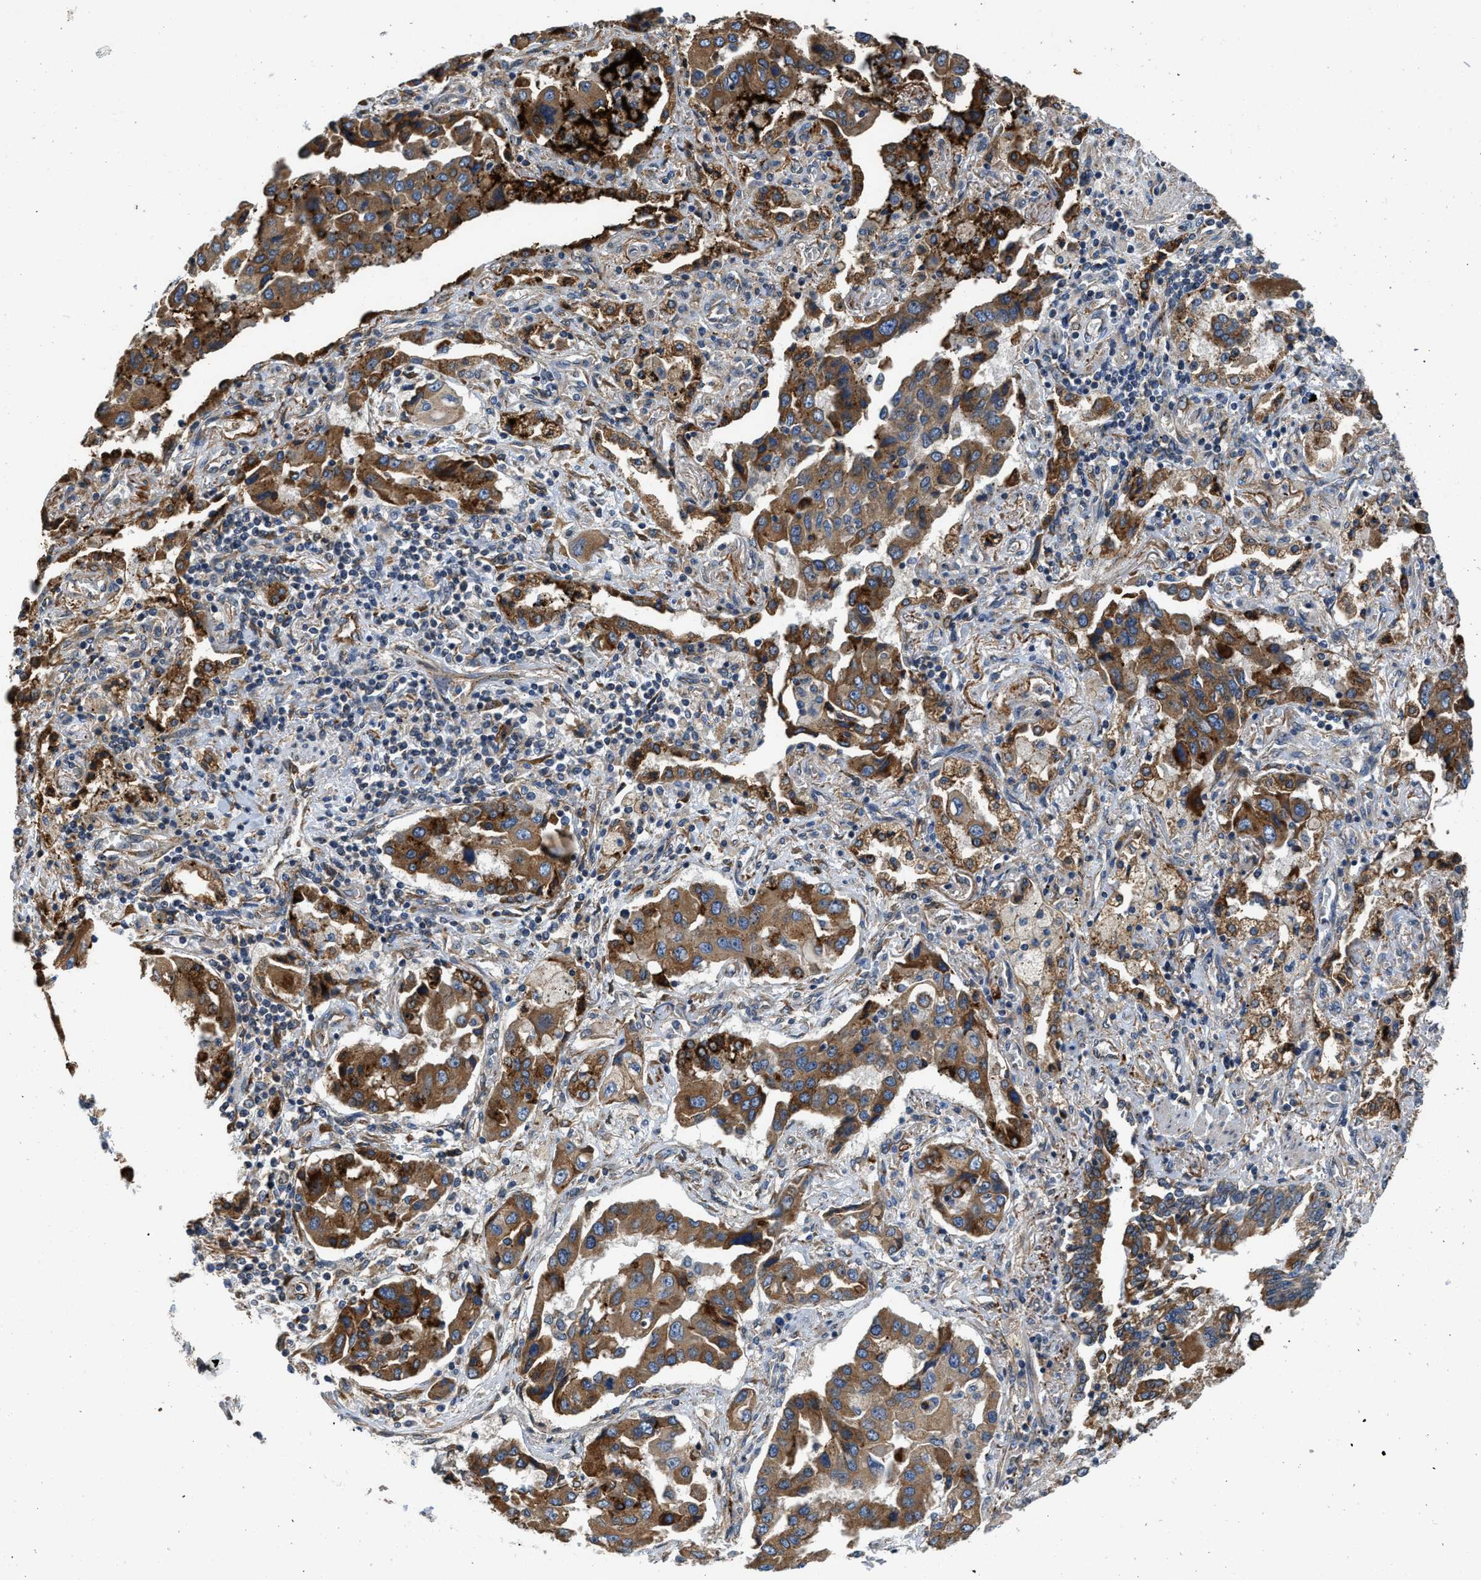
{"staining": {"intensity": "moderate", "quantity": ">75%", "location": "cytoplasmic/membranous"}, "tissue": "lung cancer", "cell_type": "Tumor cells", "image_type": "cancer", "snomed": [{"axis": "morphology", "description": "Adenocarcinoma, NOS"}, {"axis": "topography", "description": "Lung"}], "caption": "IHC (DAB) staining of adenocarcinoma (lung) exhibits moderate cytoplasmic/membranous protein expression in about >75% of tumor cells. (DAB (3,3'-diaminobenzidine) = brown stain, brightfield microscopy at high magnification).", "gene": "ARL6IP5", "patient": {"sex": "female", "age": 65}}